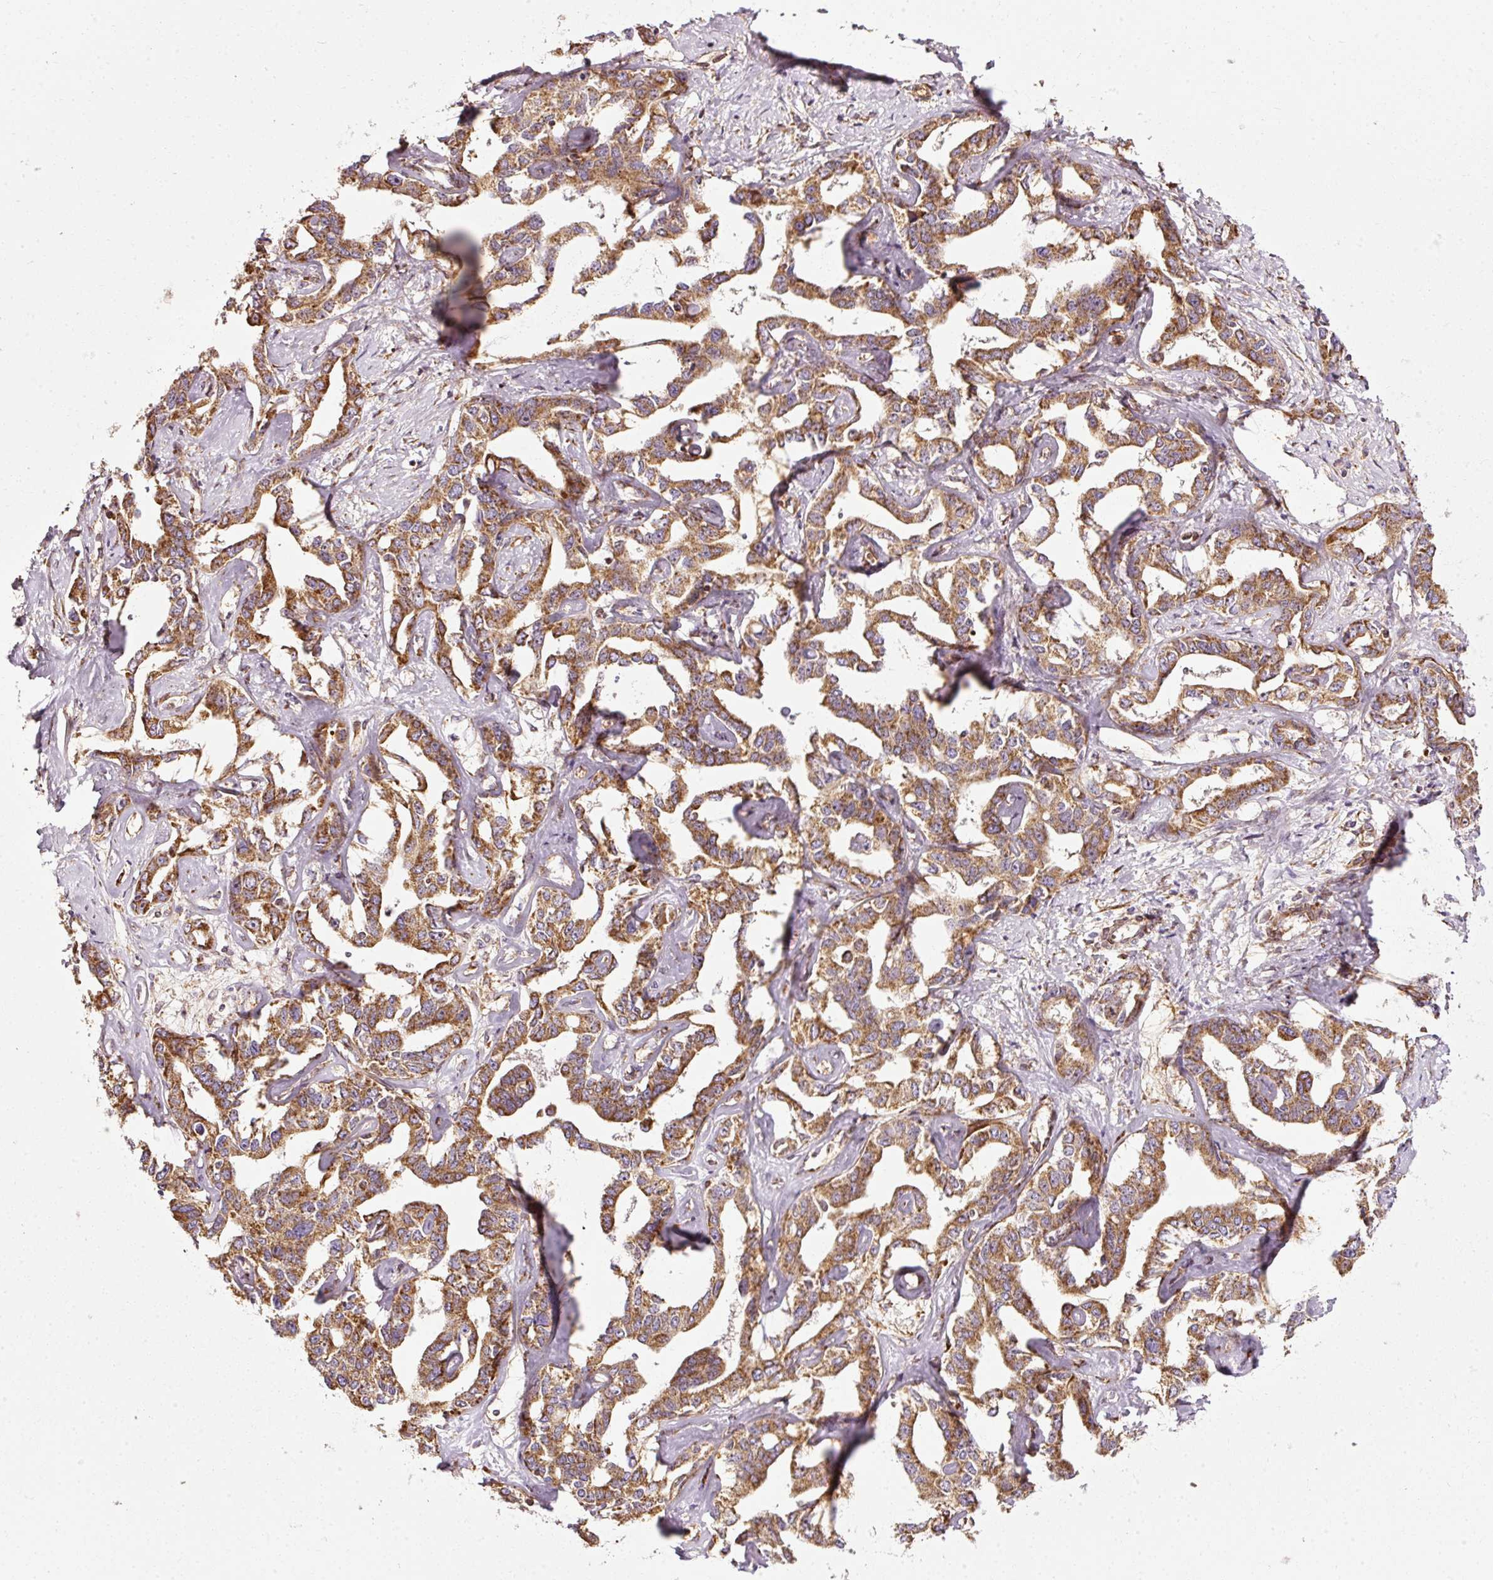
{"staining": {"intensity": "moderate", "quantity": ">75%", "location": "cytoplasmic/membranous"}, "tissue": "liver cancer", "cell_type": "Tumor cells", "image_type": "cancer", "snomed": [{"axis": "morphology", "description": "Cholangiocarcinoma"}, {"axis": "topography", "description": "Liver"}], "caption": "Liver cancer stained with IHC demonstrates moderate cytoplasmic/membranous expression in about >75% of tumor cells.", "gene": "ISCU", "patient": {"sex": "male", "age": 59}}